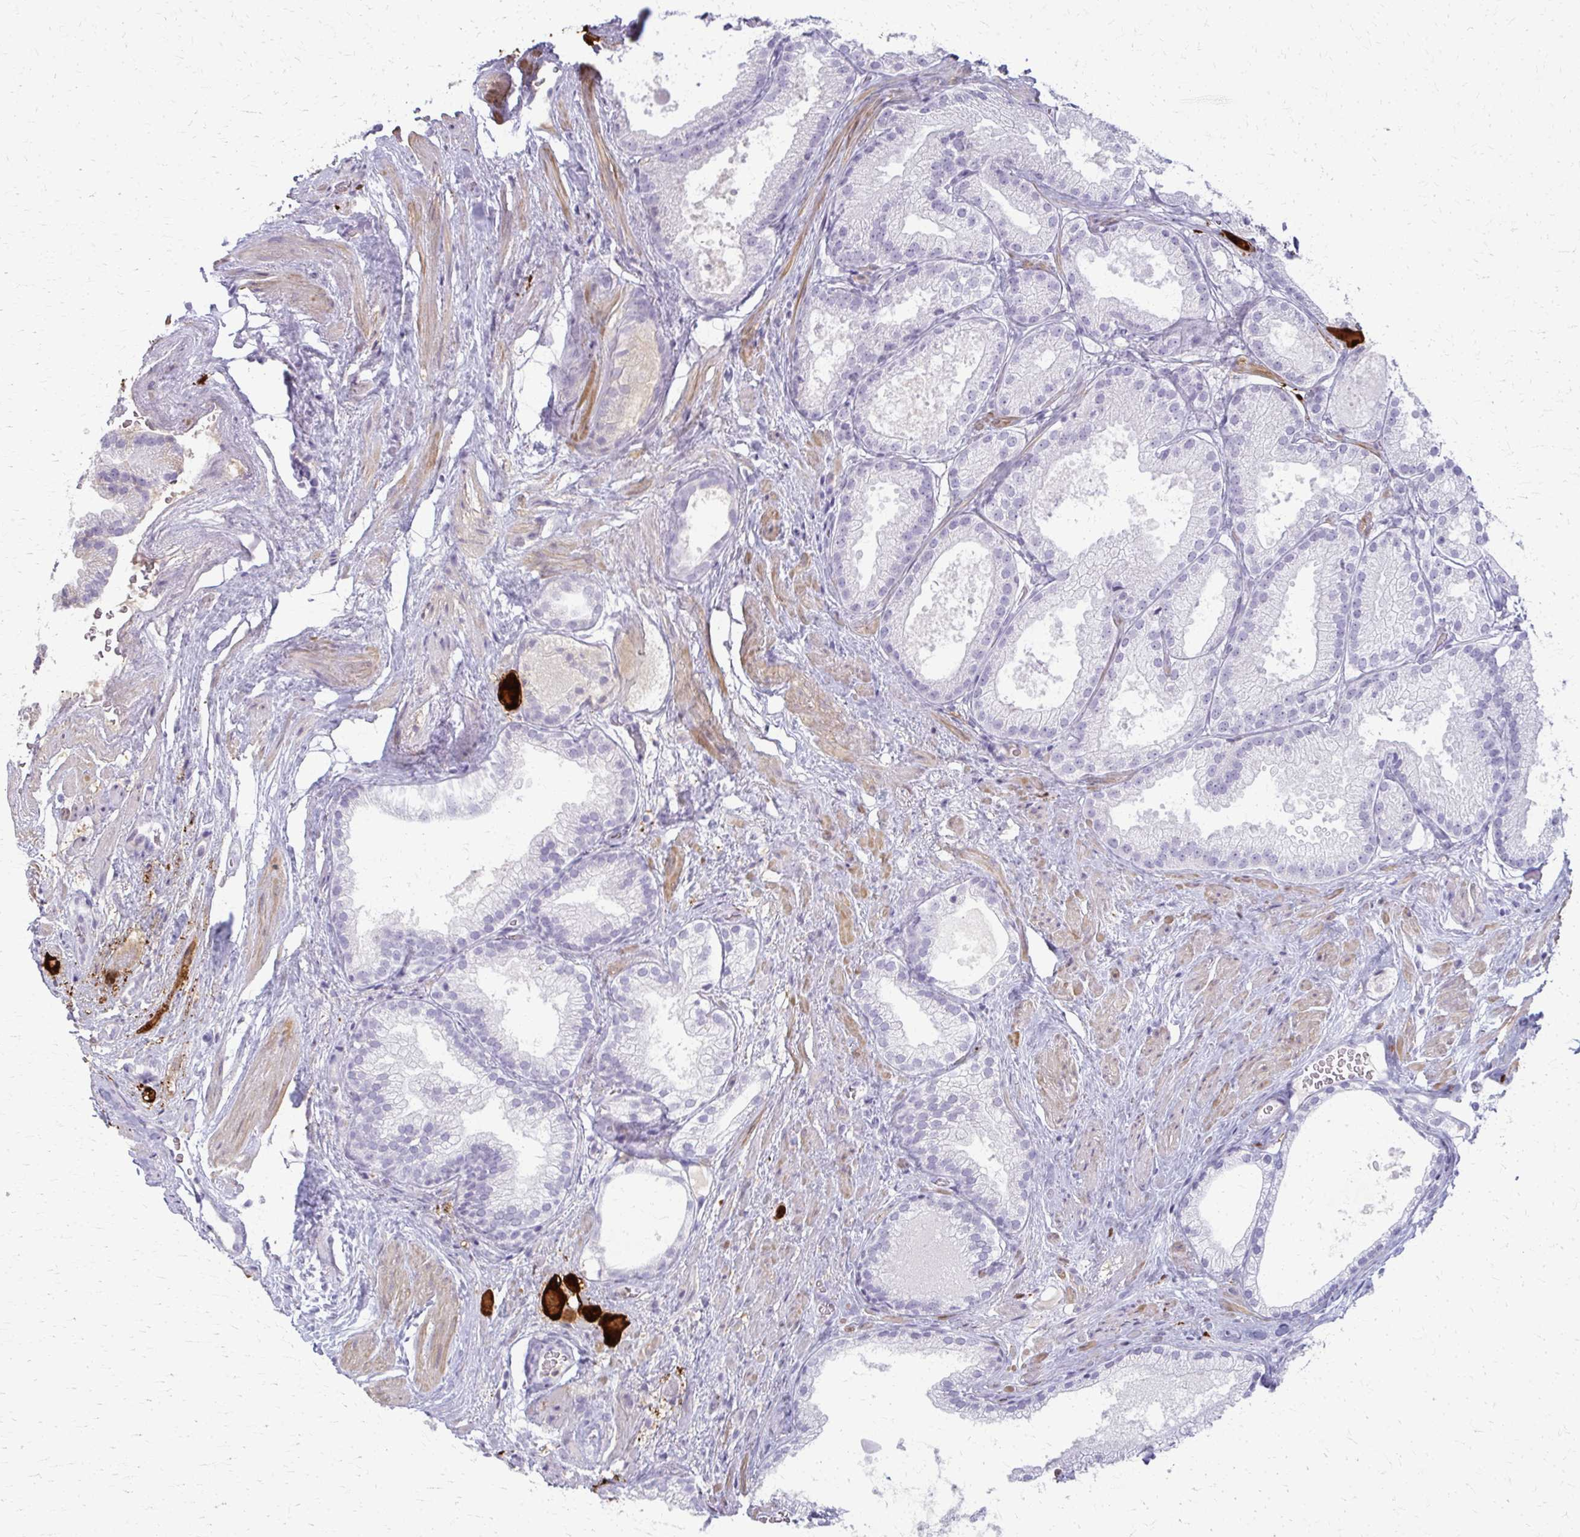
{"staining": {"intensity": "moderate", "quantity": "<25%", "location": "cytoplasmic/membranous"}, "tissue": "prostate cancer", "cell_type": "Tumor cells", "image_type": "cancer", "snomed": [{"axis": "morphology", "description": "Adenocarcinoma, High grade"}, {"axis": "topography", "description": "Prostate"}], "caption": "DAB (3,3'-diaminobenzidine) immunohistochemical staining of human prostate cancer reveals moderate cytoplasmic/membranous protein staining in about <25% of tumor cells. Nuclei are stained in blue.", "gene": "CA3", "patient": {"sex": "male", "age": 68}}